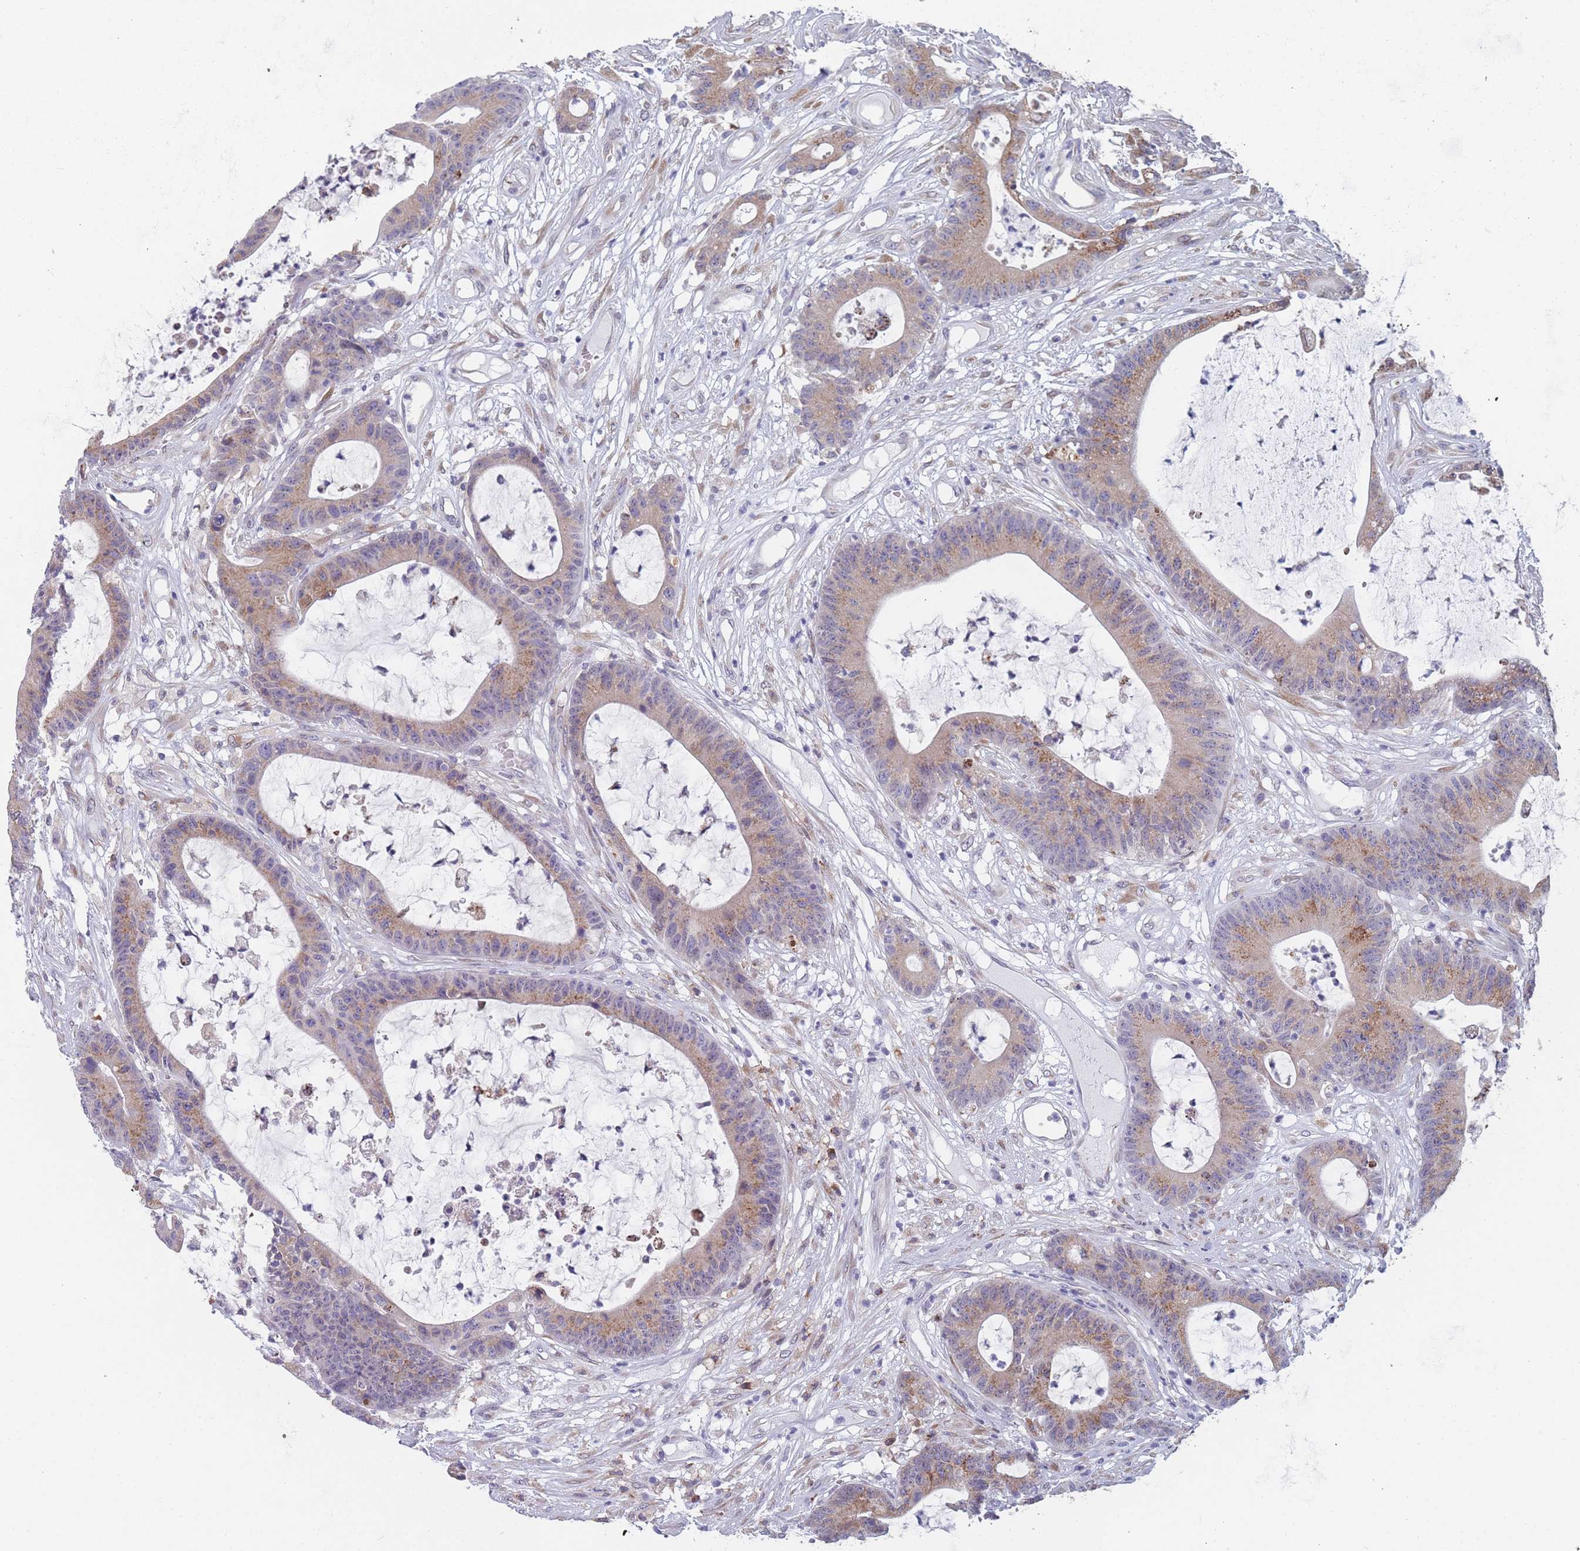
{"staining": {"intensity": "moderate", "quantity": "25%-75%", "location": "cytoplasmic/membranous"}, "tissue": "colorectal cancer", "cell_type": "Tumor cells", "image_type": "cancer", "snomed": [{"axis": "morphology", "description": "Adenocarcinoma, NOS"}, {"axis": "topography", "description": "Colon"}], "caption": "Immunohistochemical staining of colorectal adenocarcinoma displays medium levels of moderate cytoplasmic/membranous positivity in approximately 25%-75% of tumor cells. (Stains: DAB in brown, nuclei in blue, Microscopy: brightfield microscopy at high magnification).", "gene": "TMED10", "patient": {"sex": "female", "age": 84}}